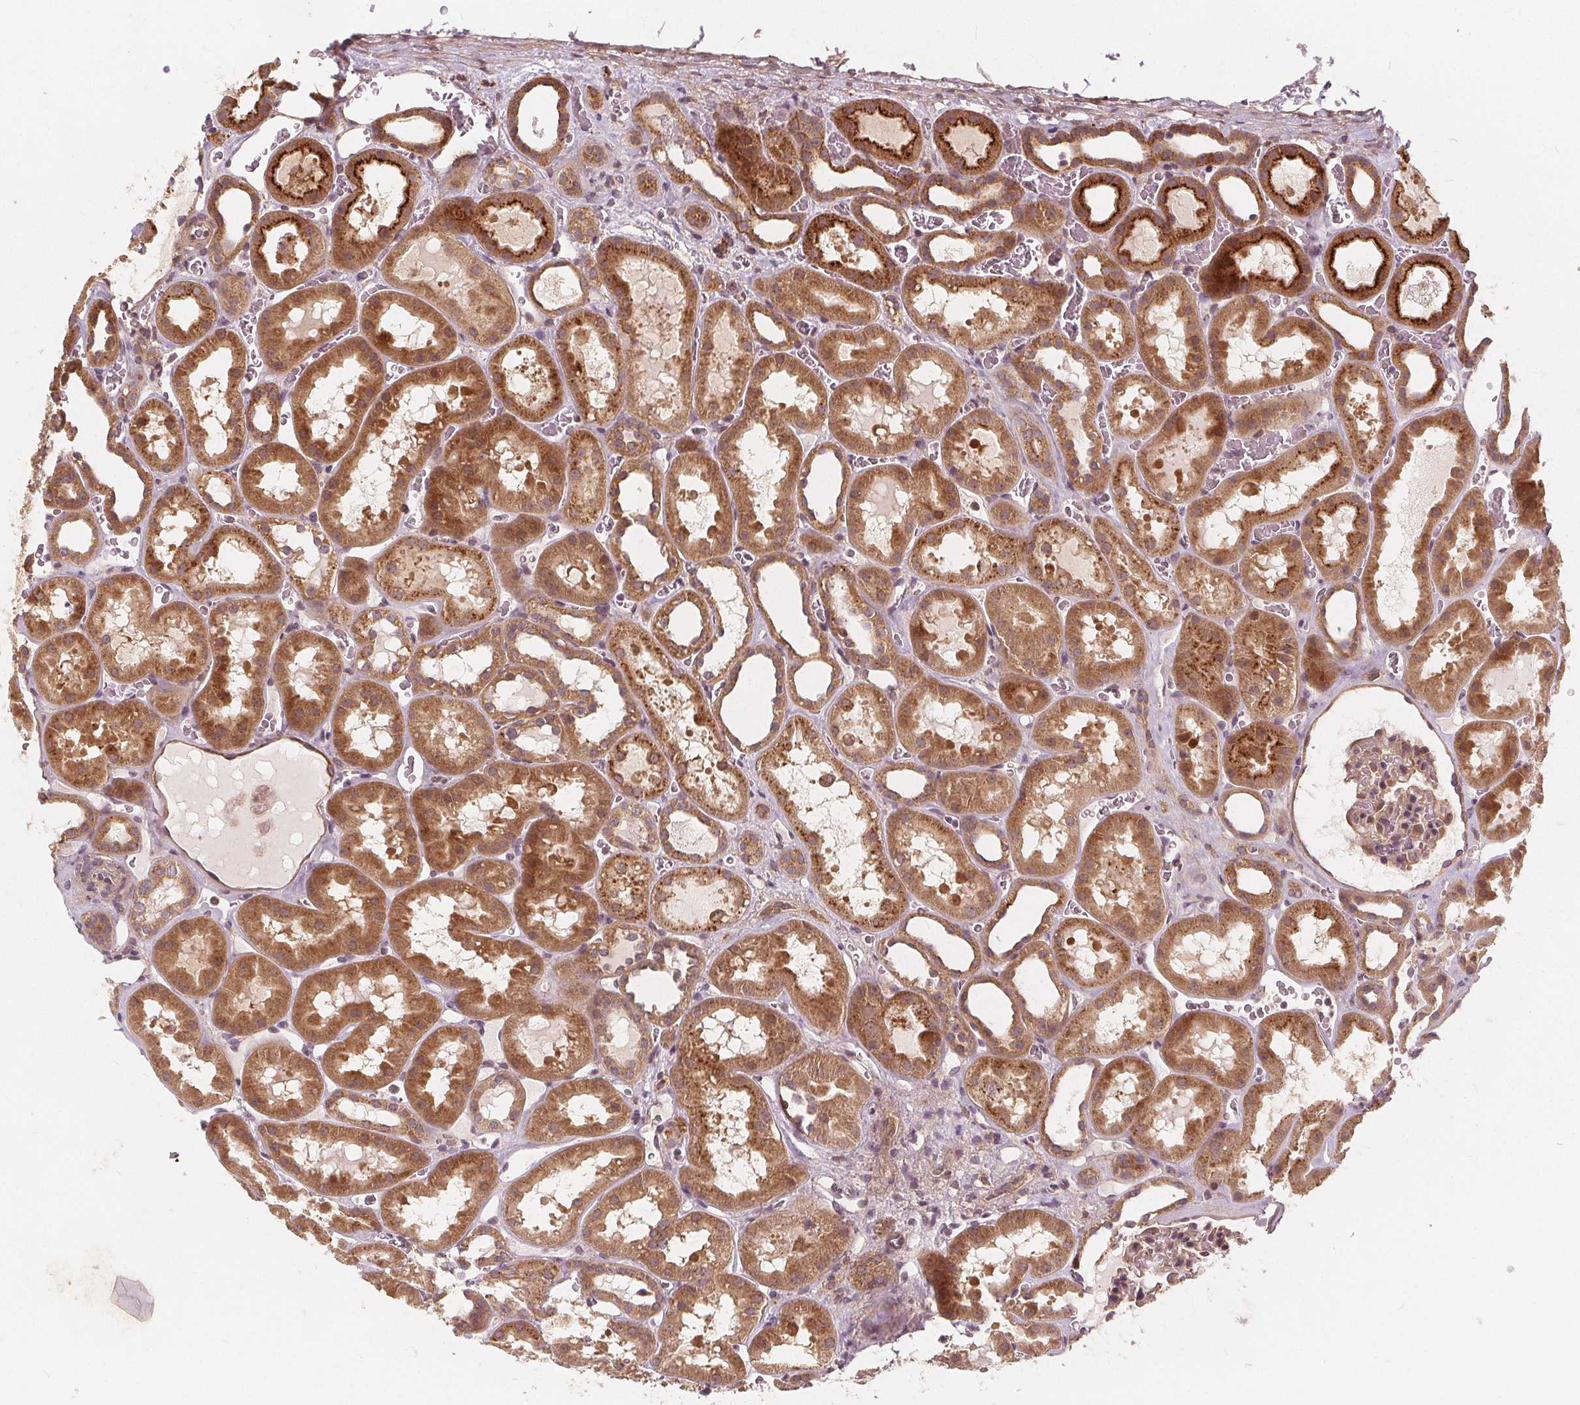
{"staining": {"intensity": "weak", "quantity": "<25%", "location": "cytoplasmic/membranous"}, "tissue": "kidney", "cell_type": "Cells in glomeruli", "image_type": "normal", "snomed": [{"axis": "morphology", "description": "Normal tissue, NOS"}, {"axis": "topography", "description": "Kidney"}], "caption": "This is a image of immunohistochemistry staining of benign kidney, which shows no positivity in cells in glomeruli.", "gene": "SNX12", "patient": {"sex": "female", "age": 41}}